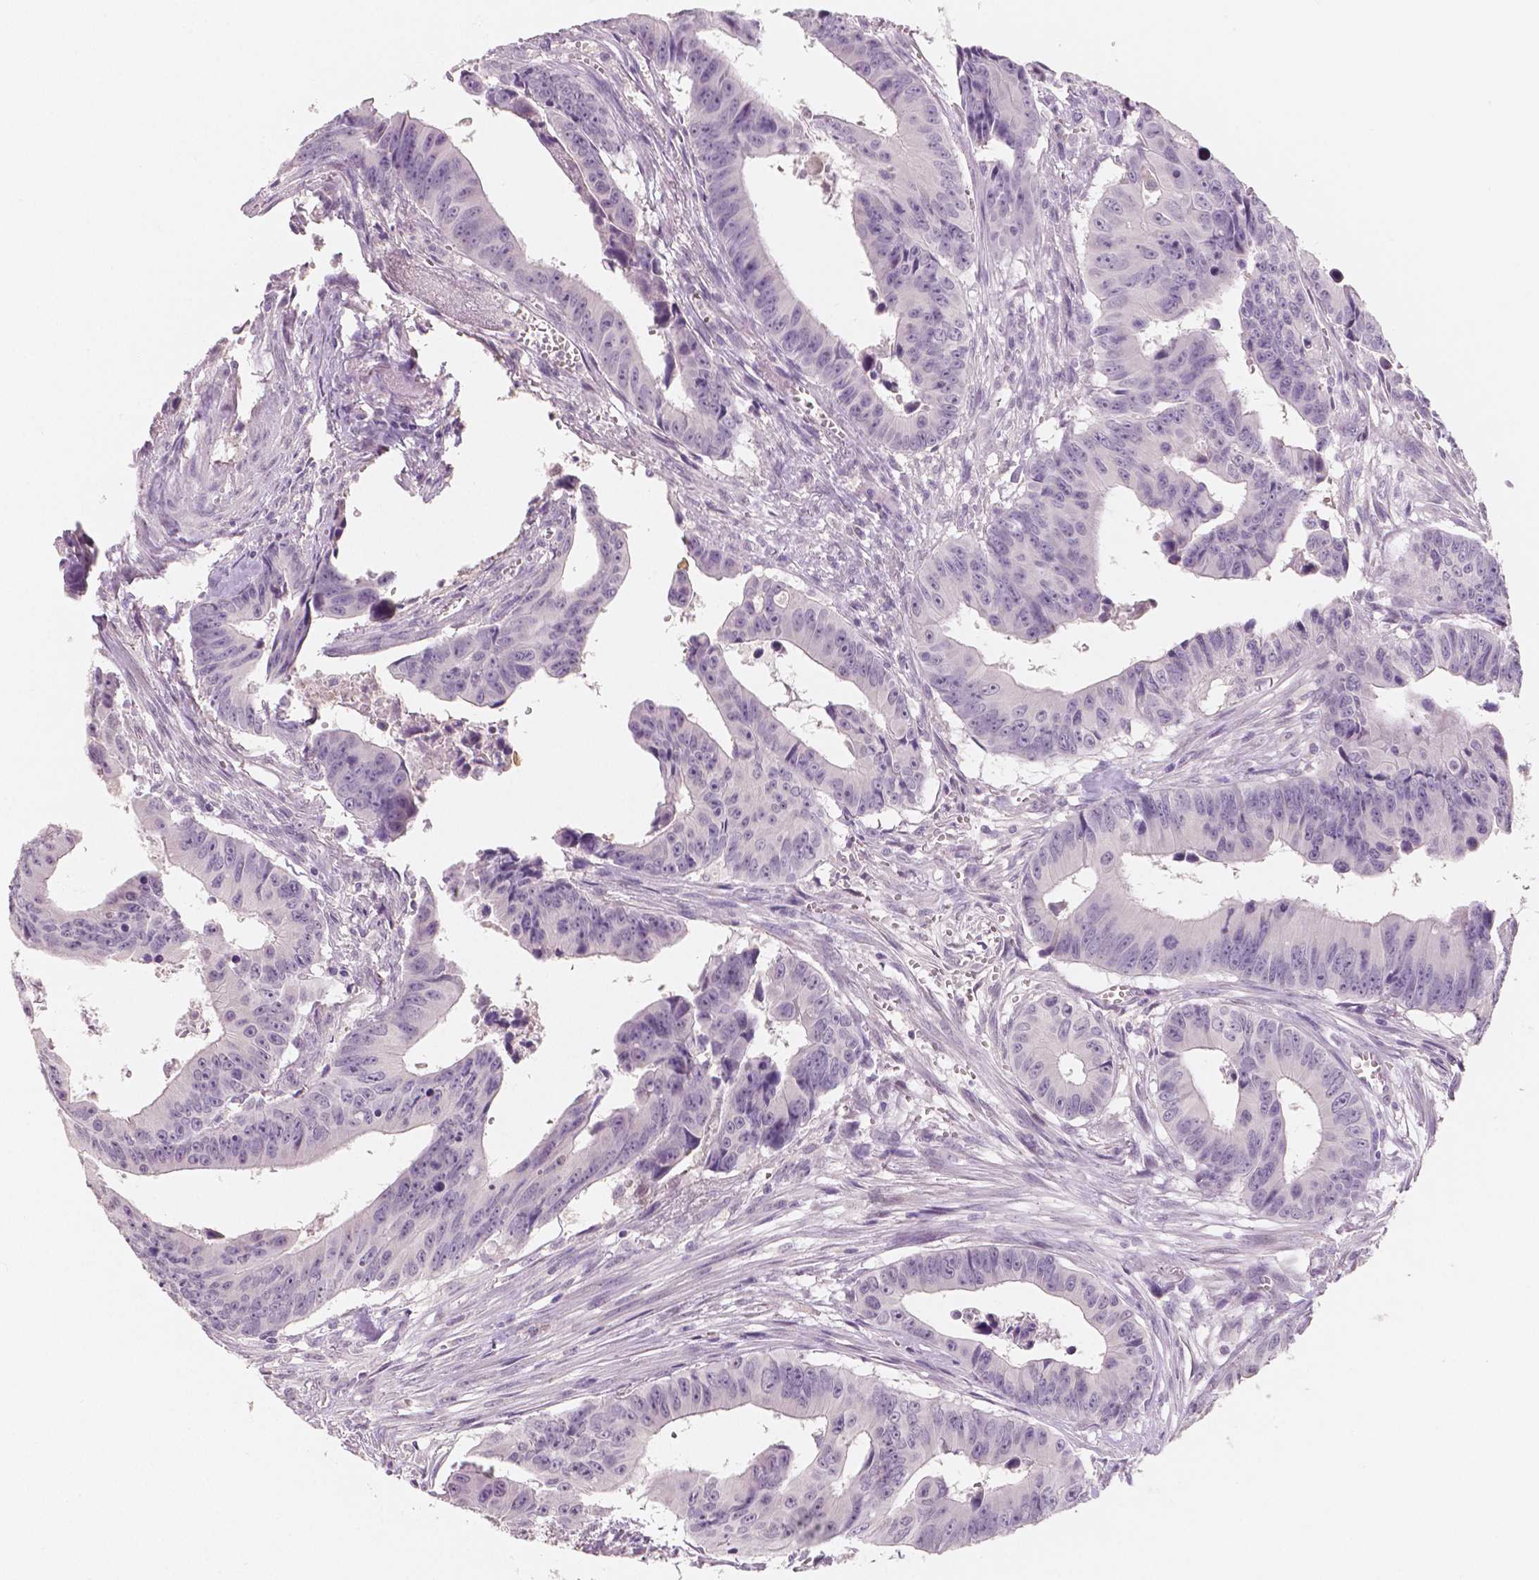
{"staining": {"intensity": "negative", "quantity": "none", "location": "none"}, "tissue": "colorectal cancer", "cell_type": "Tumor cells", "image_type": "cancer", "snomed": [{"axis": "morphology", "description": "Adenocarcinoma, NOS"}, {"axis": "topography", "description": "Colon"}], "caption": "Tumor cells show no significant protein positivity in adenocarcinoma (colorectal).", "gene": "APOA4", "patient": {"sex": "female", "age": 87}}